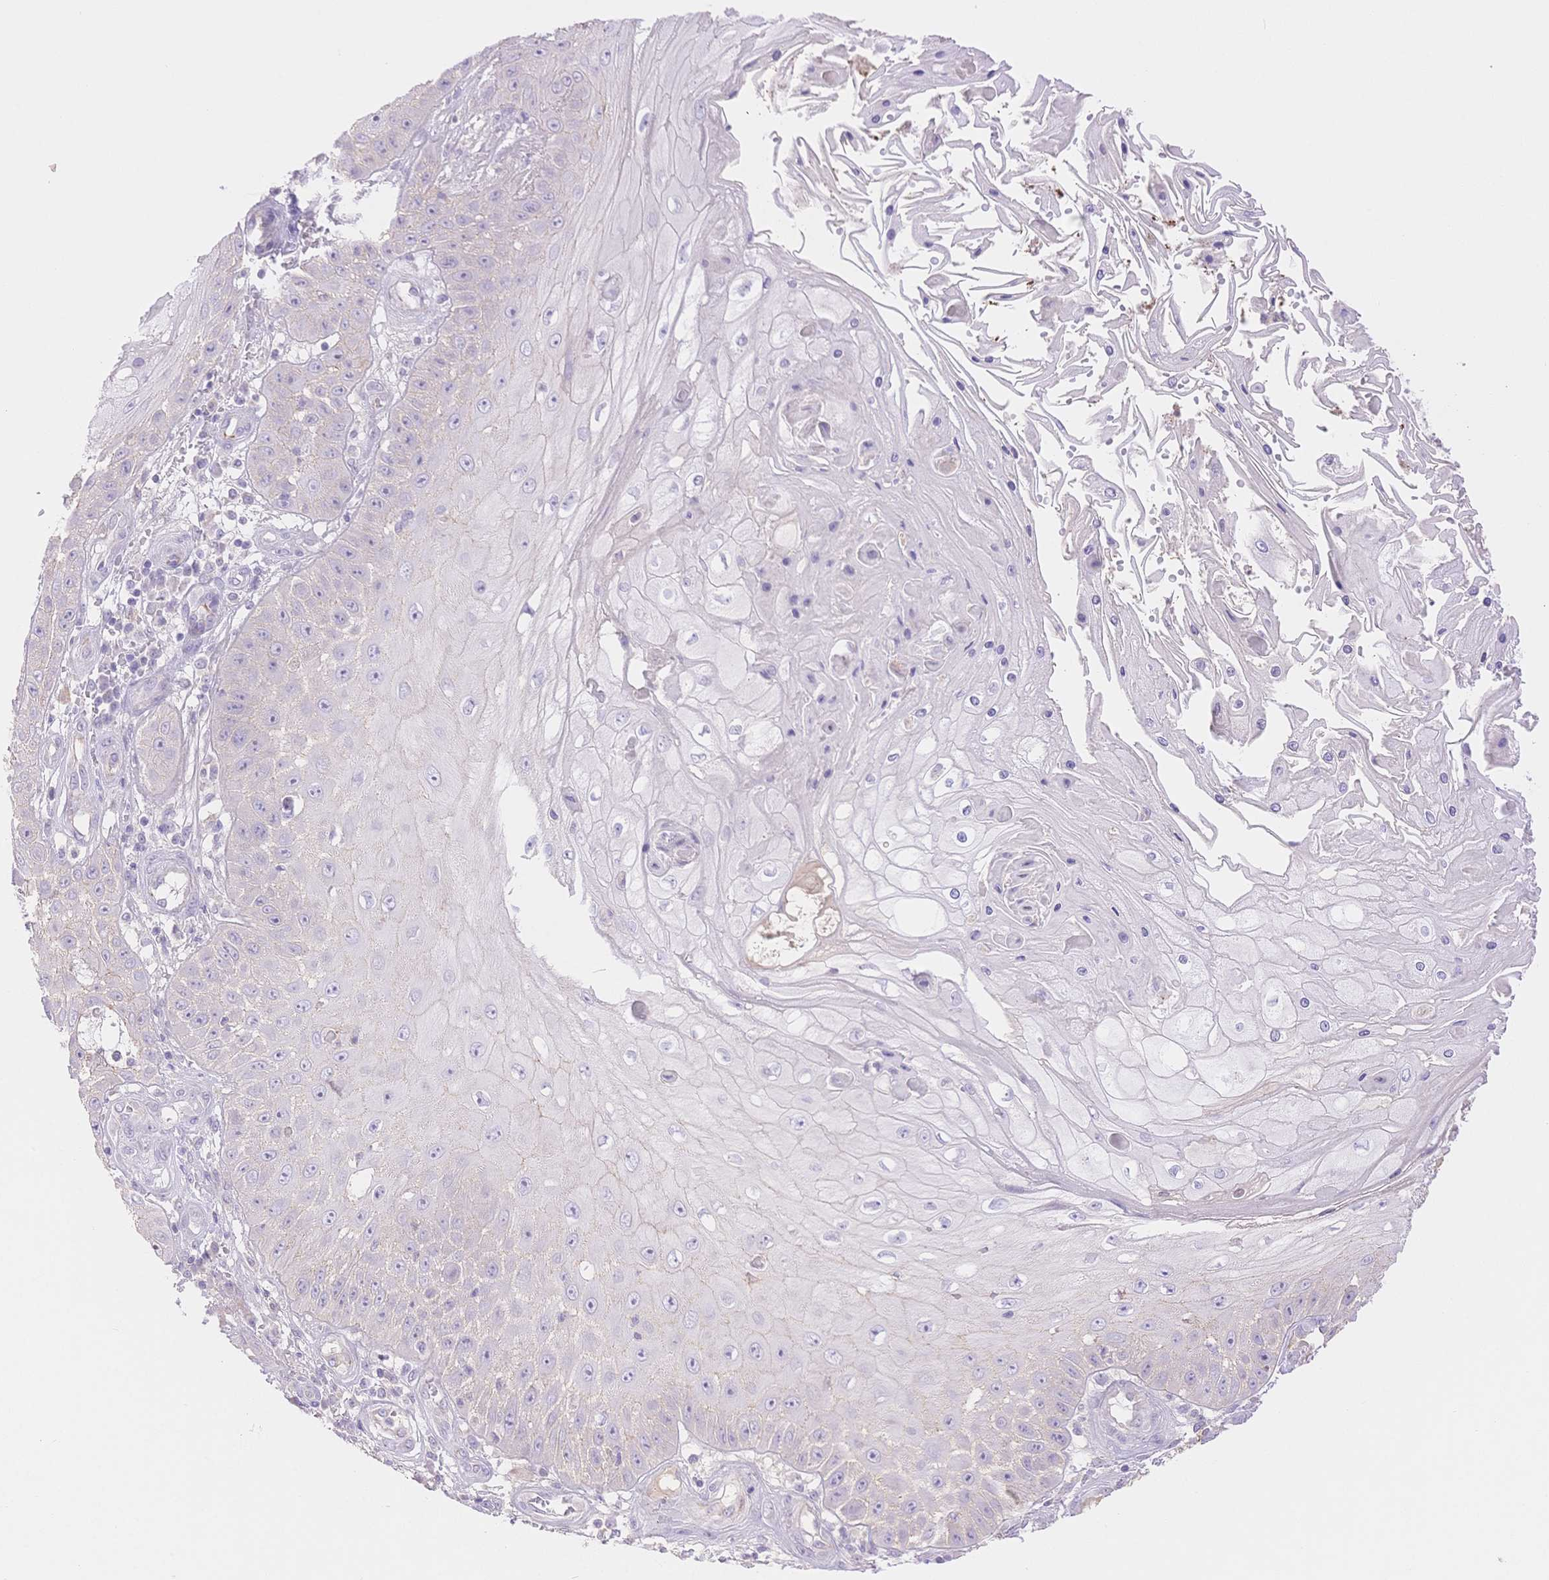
{"staining": {"intensity": "negative", "quantity": "none", "location": "none"}, "tissue": "skin cancer", "cell_type": "Tumor cells", "image_type": "cancer", "snomed": [{"axis": "morphology", "description": "Squamous cell carcinoma, NOS"}, {"axis": "topography", "description": "Skin"}], "caption": "Protein analysis of skin cancer (squamous cell carcinoma) shows no significant positivity in tumor cells.", "gene": "WDR54", "patient": {"sex": "male", "age": 70}}